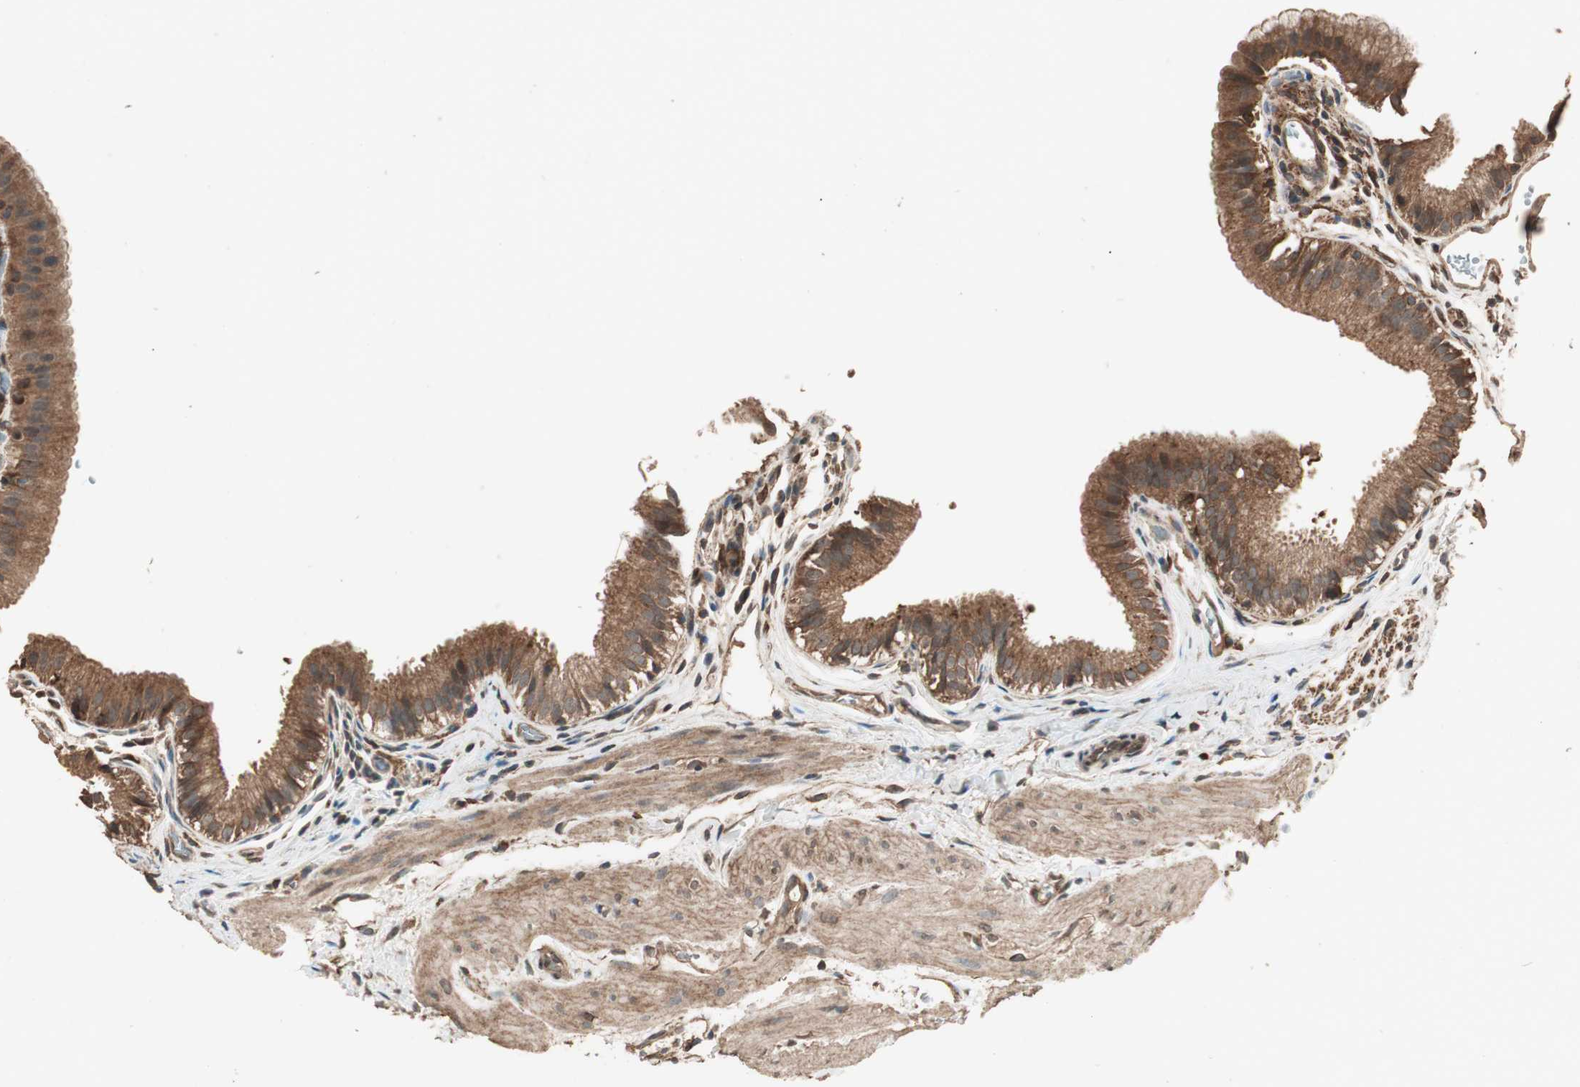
{"staining": {"intensity": "moderate", "quantity": ">75%", "location": "cytoplasmic/membranous"}, "tissue": "gallbladder", "cell_type": "Glandular cells", "image_type": "normal", "snomed": [{"axis": "morphology", "description": "Normal tissue, NOS"}, {"axis": "topography", "description": "Gallbladder"}], "caption": "Glandular cells reveal medium levels of moderate cytoplasmic/membranous positivity in approximately >75% of cells in normal gallbladder.", "gene": "CCN4", "patient": {"sex": "female", "age": 26}}